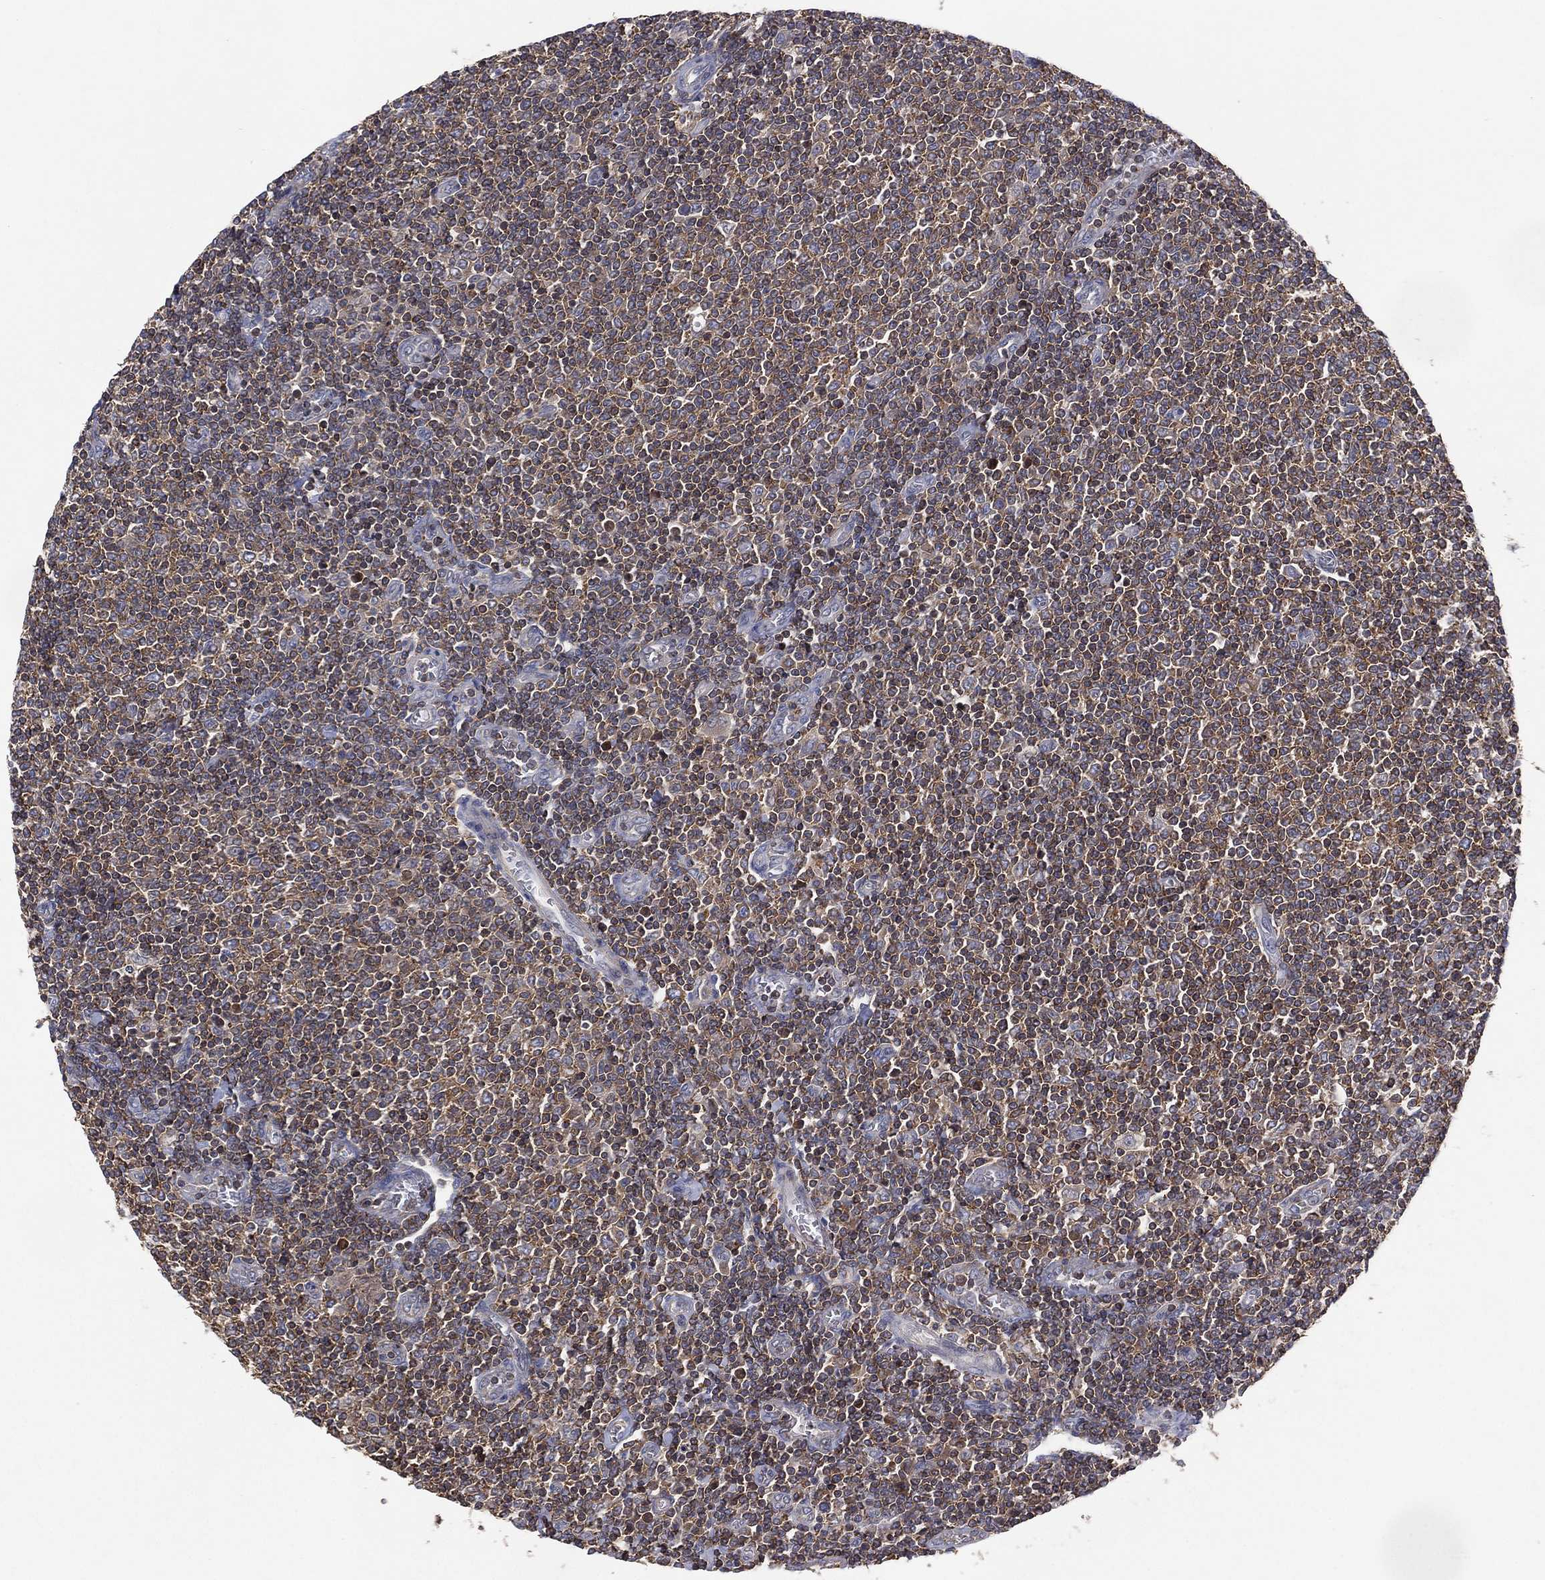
{"staining": {"intensity": "weak", "quantity": "25%-75%", "location": "cytoplasmic/membranous"}, "tissue": "lymphoma", "cell_type": "Tumor cells", "image_type": "cancer", "snomed": [{"axis": "morphology", "description": "Malignant lymphoma, non-Hodgkin's type, Low grade"}, {"axis": "topography", "description": "Lymph node"}], "caption": "This is an image of IHC staining of malignant lymphoma, non-Hodgkin's type (low-grade), which shows weak positivity in the cytoplasmic/membranous of tumor cells.", "gene": "DOCK8", "patient": {"sex": "male", "age": 52}}